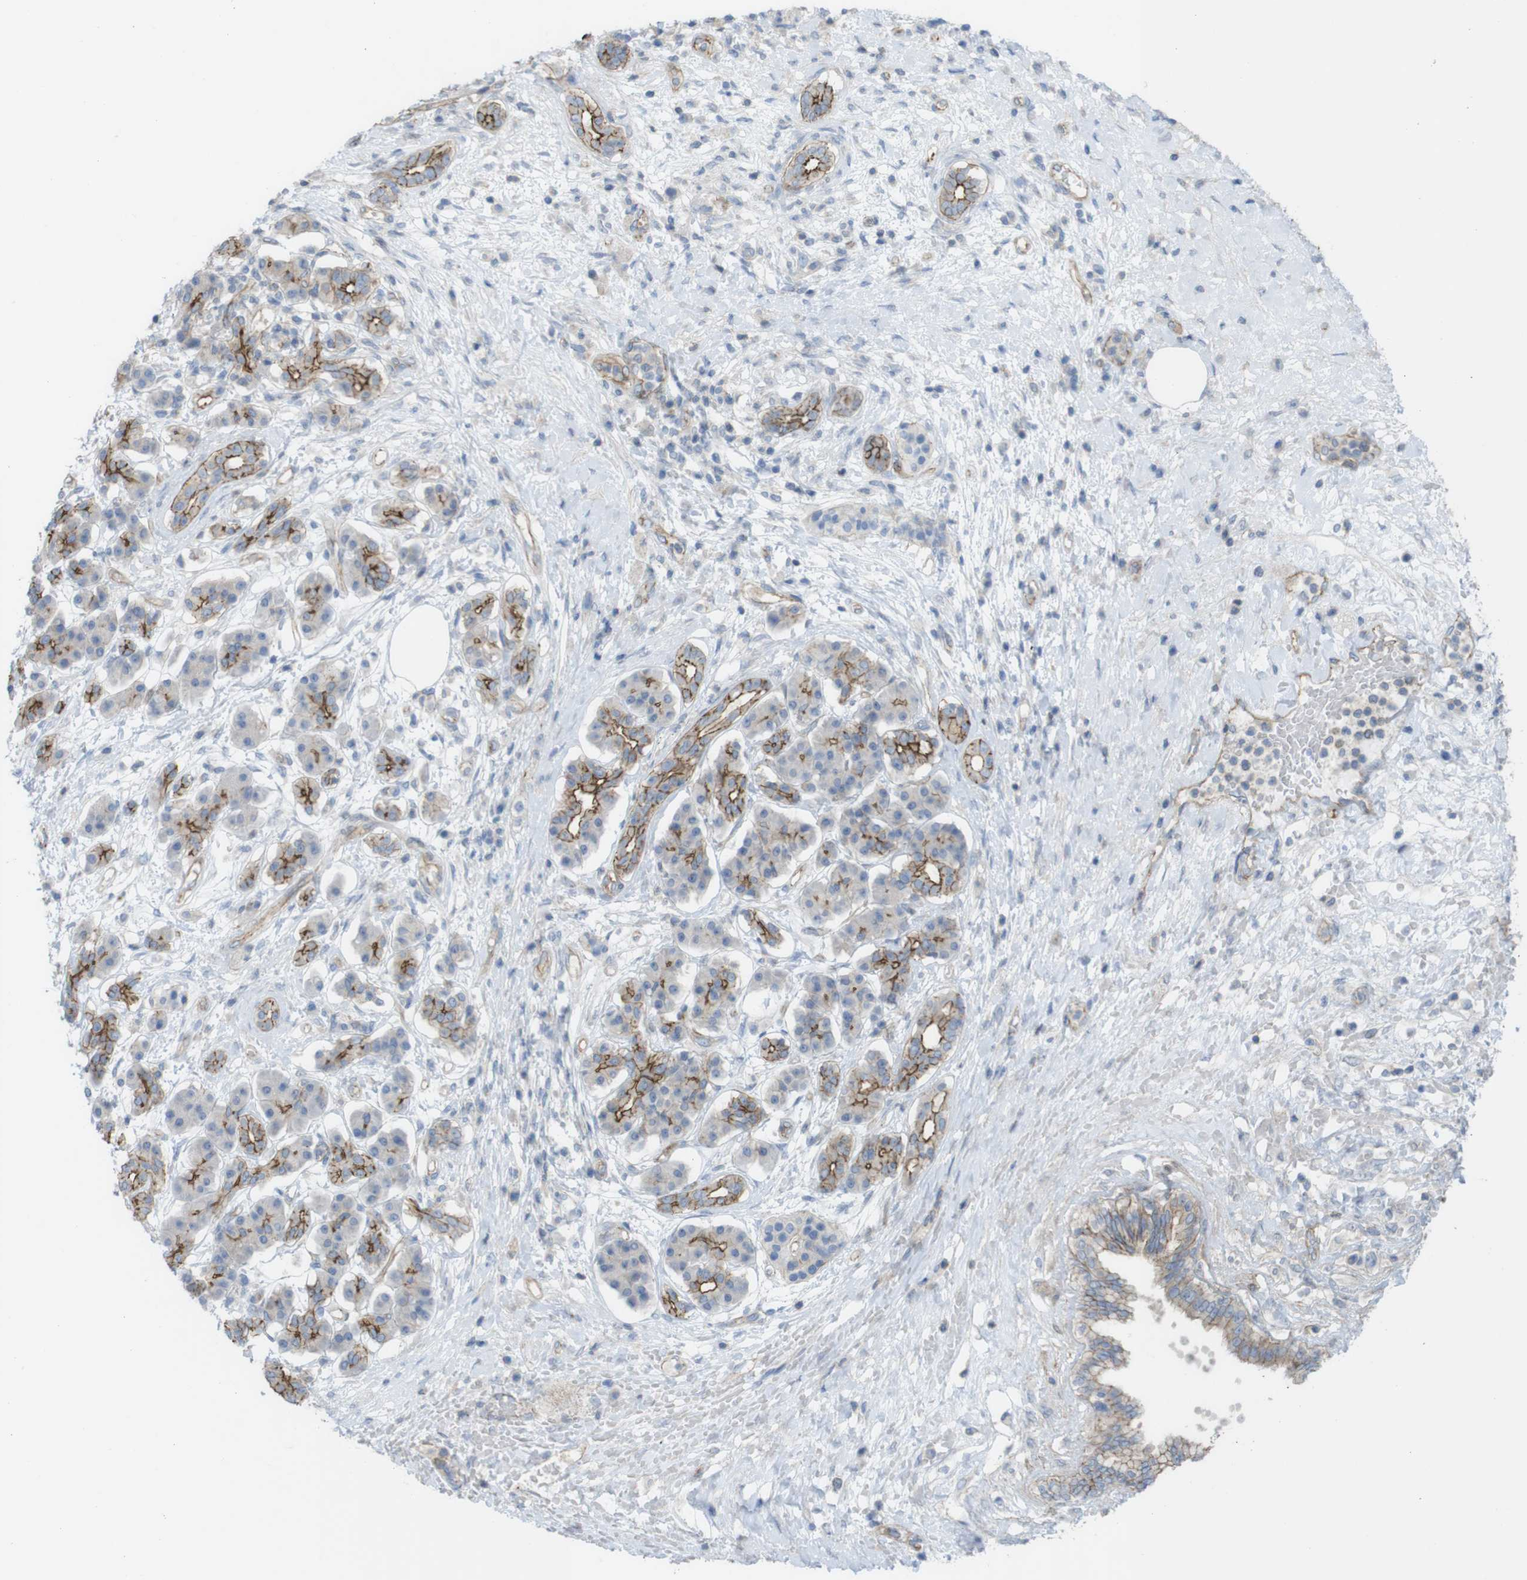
{"staining": {"intensity": "moderate", "quantity": "25%-75%", "location": "cytoplasmic/membranous"}, "tissue": "pancreatic cancer", "cell_type": "Tumor cells", "image_type": "cancer", "snomed": [{"axis": "morphology", "description": "Adenocarcinoma, NOS"}, {"axis": "topography", "description": "Pancreas"}], "caption": "An immunohistochemistry micrograph of neoplastic tissue is shown. Protein staining in brown labels moderate cytoplasmic/membranous positivity in adenocarcinoma (pancreatic) within tumor cells. The staining was performed using DAB (3,3'-diaminobenzidine) to visualize the protein expression in brown, while the nuclei were stained in blue with hematoxylin (Magnification: 20x).", "gene": "PREX2", "patient": {"sex": "female", "age": 56}}